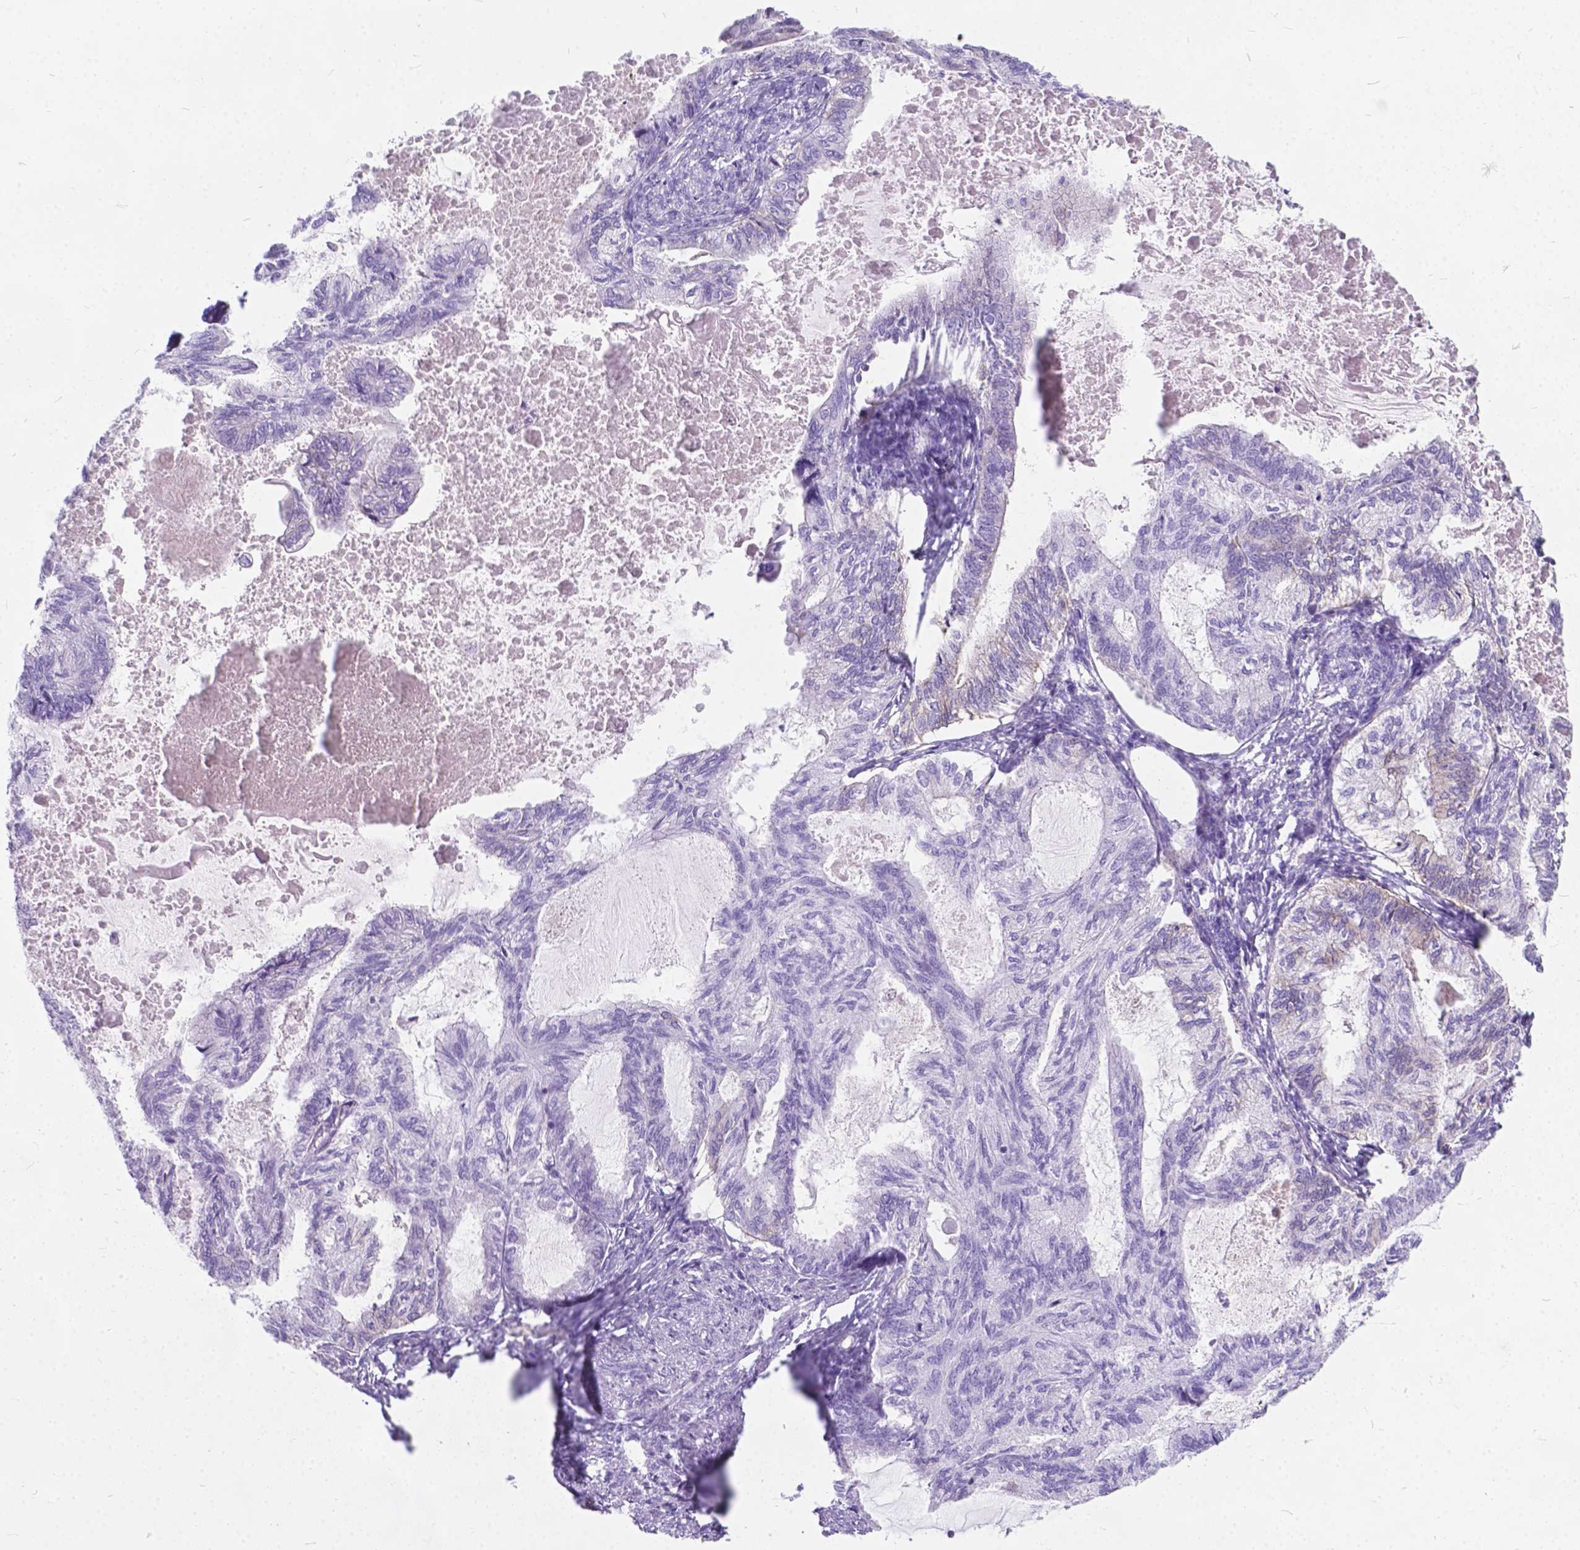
{"staining": {"intensity": "negative", "quantity": "none", "location": "none"}, "tissue": "endometrial cancer", "cell_type": "Tumor cells", "image_type": "cancer", "snomed": [{"axis": "morphology", "description": "Adenocarcinoma, NOS"}, {"axis": "topography", "description": "Endometrium"}], "caption": "Immunohistochemistry (IHC) micrograph of adenocarcinoma (endometrial) stained for a protein (brown), which reveals no expression in tumor cells. The staining is performed using DAB brown chromogen with nuclei counter-stained in using hematoxylin.", "gene": "KIAA0040", "patient": {"sex": "female", "age": 86}}